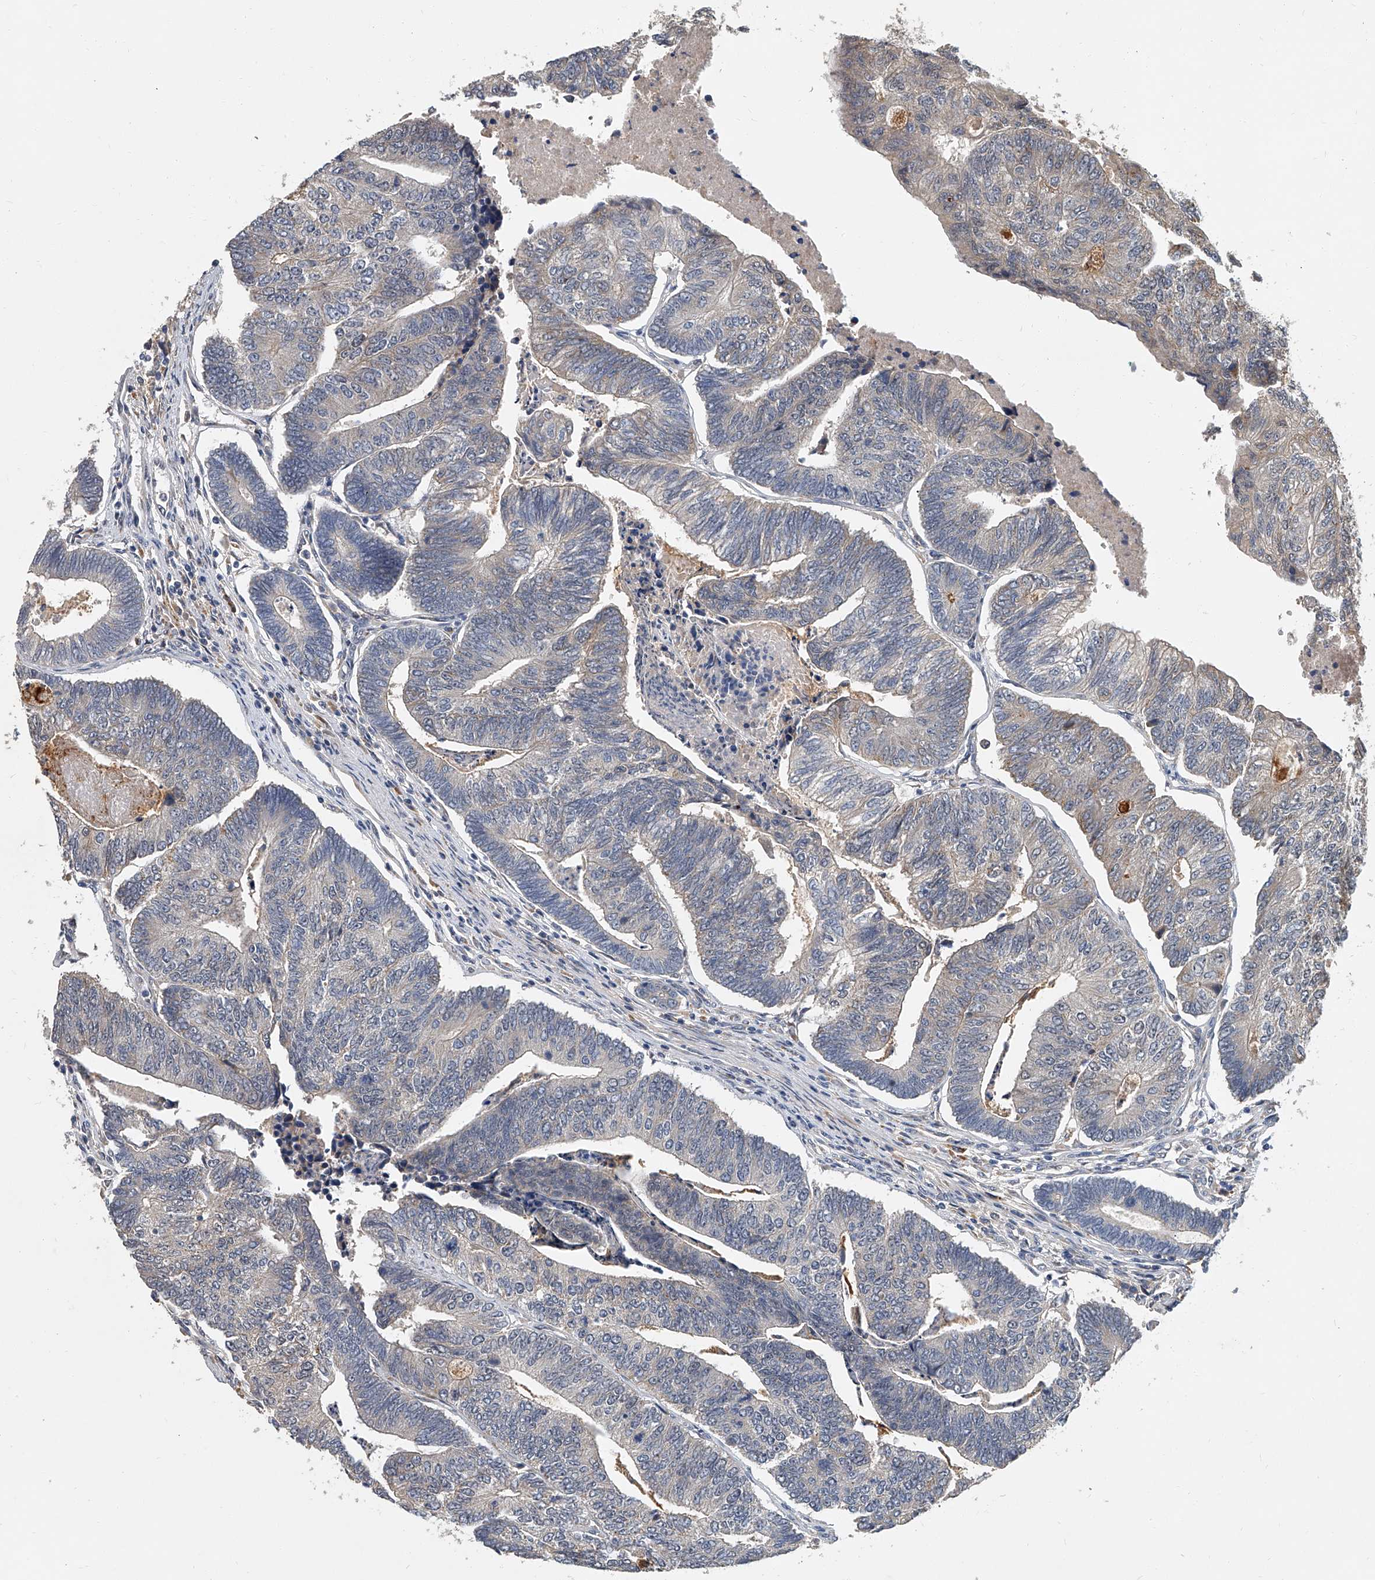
{"staining": {"intensity": "weak", "quantity": "<25%", "location": "cytoplasmic/membranous"}, "tissue": "colorectal cancer", "cell_type": "Tumor cells", "image_type": "cancer", "snomed": [{"axis": "morphology", "description": "Adenocarcinoma, NOS"}, {"axis": "topography", "description": "Colon"}], "caption": "Immunohistochemistry of human adenocarcinoma (colorectal) demonstrates no positivity in tumor cells.", "gene": "JAG2", "patient": {"sex": "female", "age": 67}}